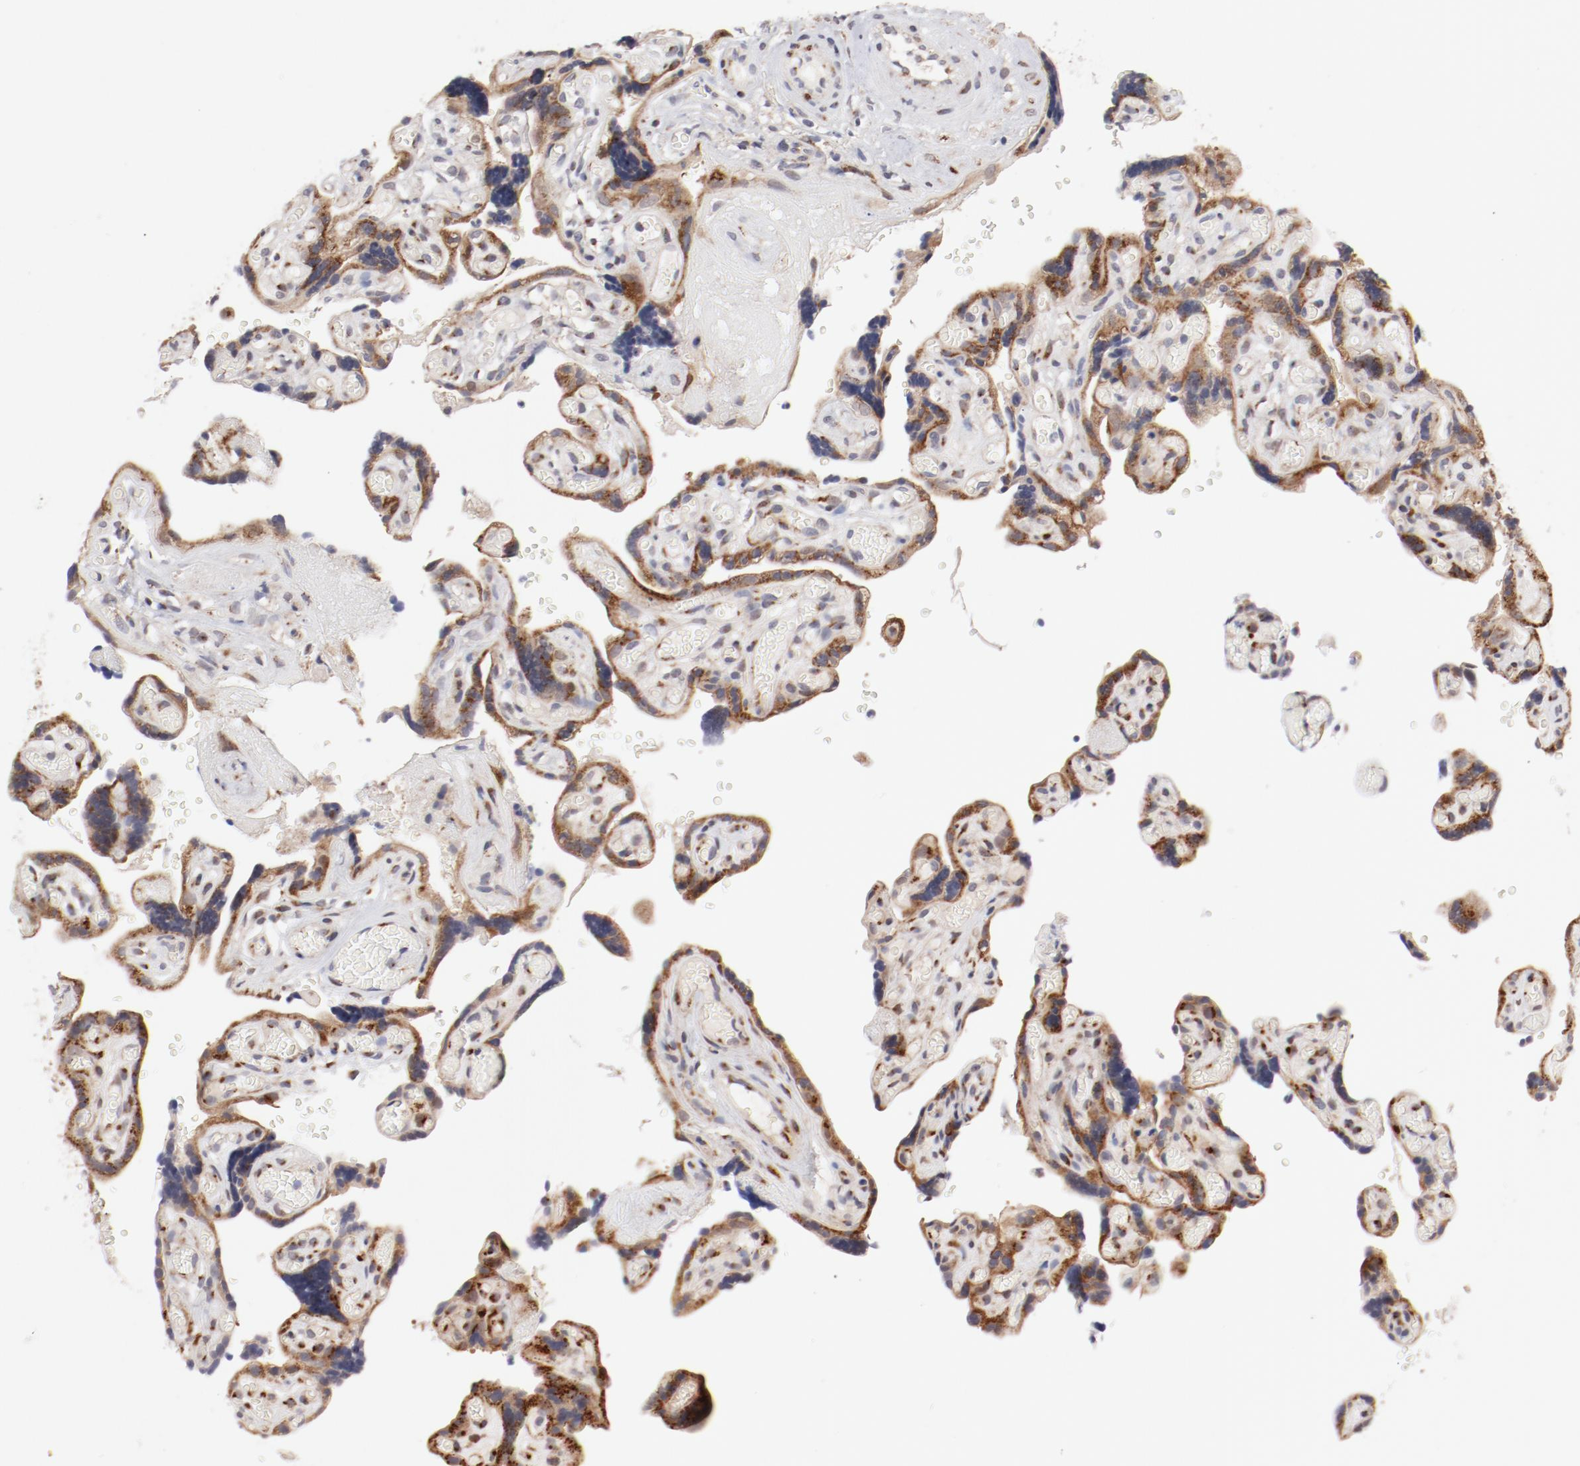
{"staining": {"intensity": "moderate", "quantity": ">75%", "location": "cytoplasmic/membranous"}, "tissue": "placenta", "cell_type": "Decidual cells", "image_type": "normal", "snomed": [{"axis": "morphology", "description": "Normal tissue, NOS"}, {"axis": "topography", "description": "Placenta"}], "caption": "A photomicrograph showing moderate cytoplasmic/membranous positivity in about >75% of decidual cells in benign placenta, as visualized by brown immunohistochemical staining.", "gene": "RPL12", "patient": {"sex": "female", "age": 30}}